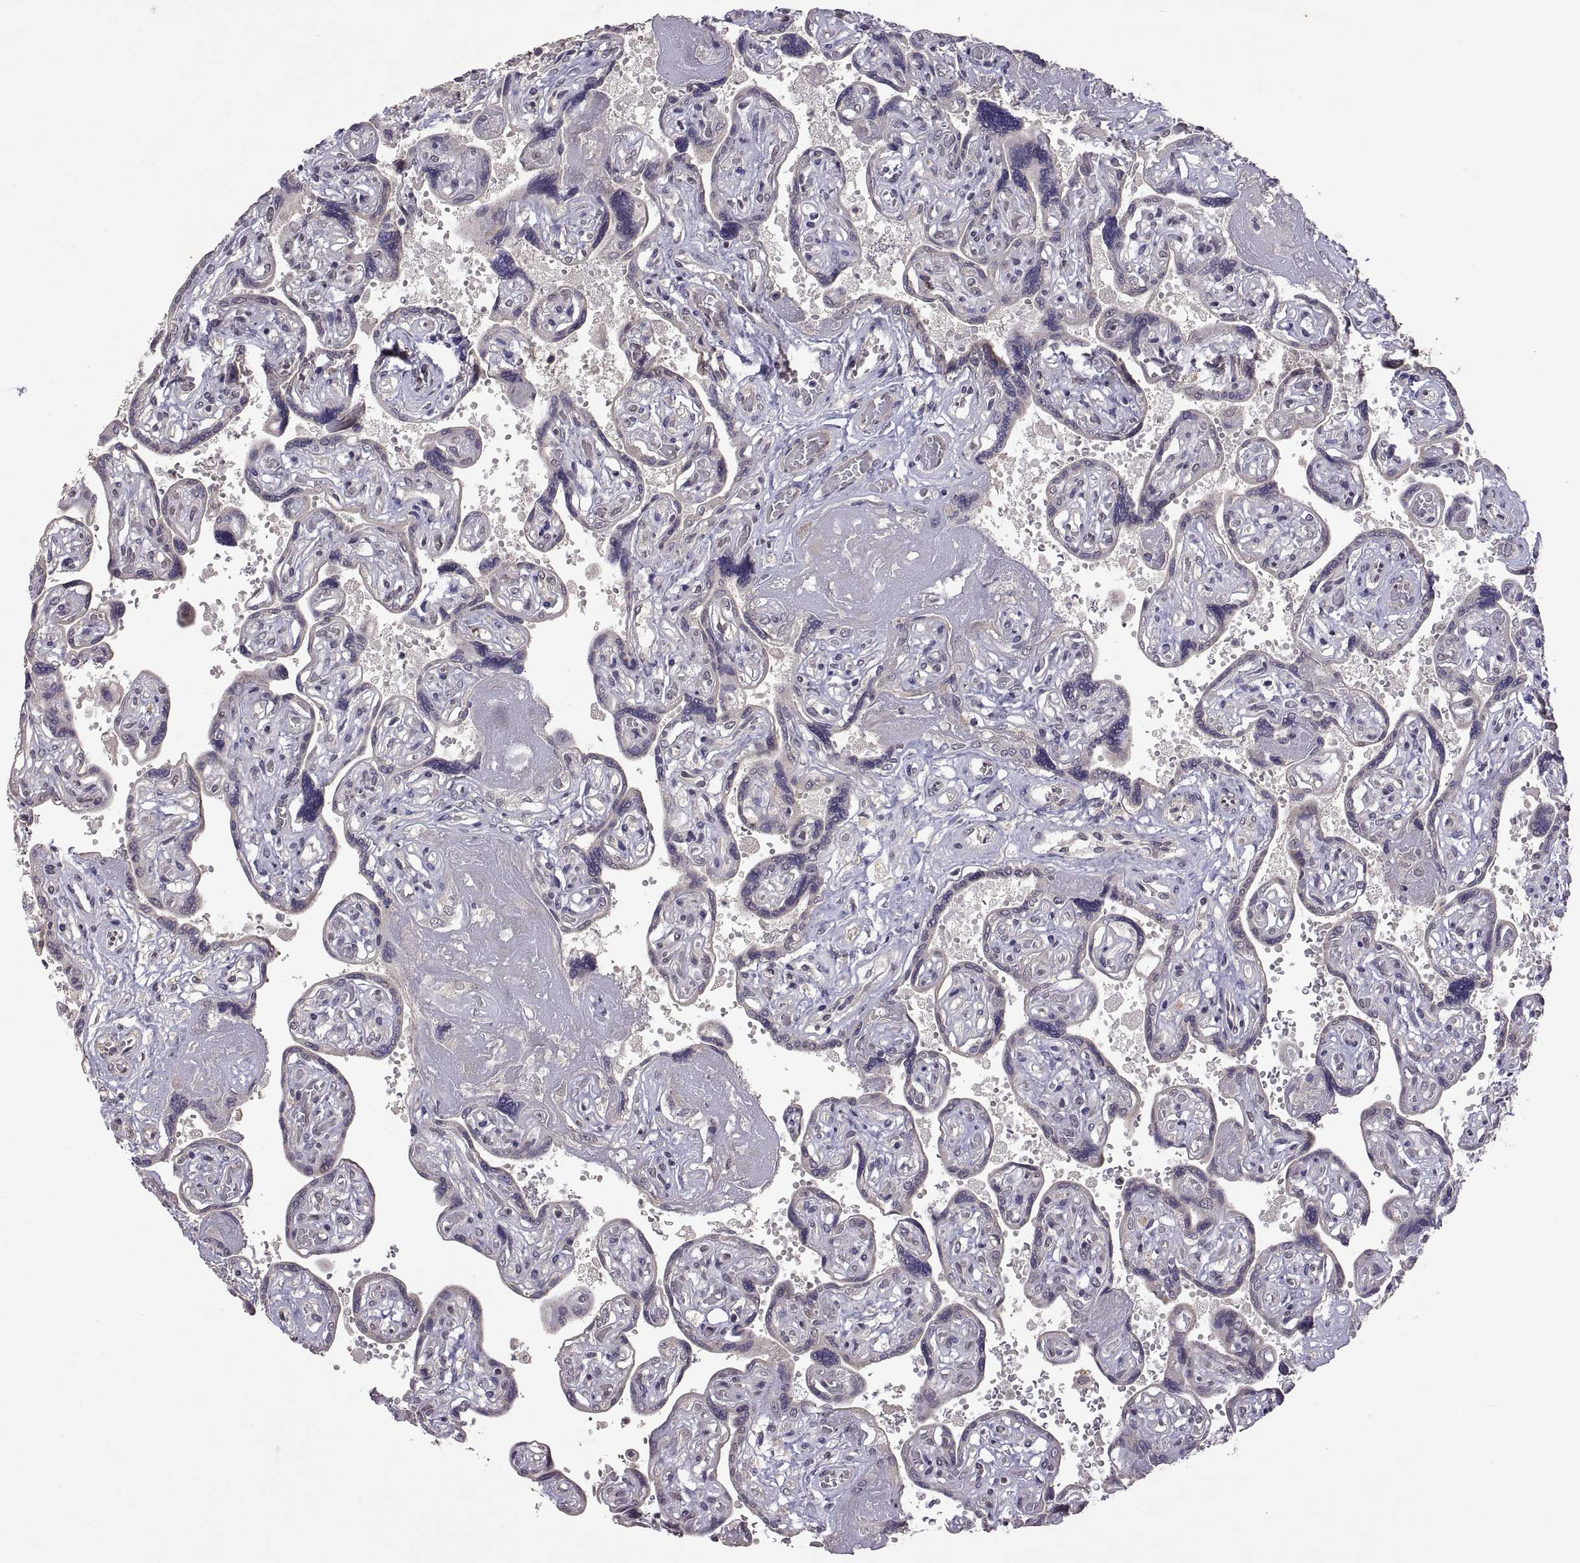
{"staining": {"intensity": "negative", "quantity": "none", "location": "none"}, "tissue": "placenta", "cell_type": "Decidual cells", "image_type": "normal", "snomed": [{"axis": "morphology", "description": "Normal tissue, NOS"}, {"axis": "topography", "description": "Placenta"}], "caption": "An immunohistochemistry (IHC) histopathology image of unremarkable placenta is shown. There is no staining in decidual cells of placenta. (Immunohistochemistry, brightfield microscopy, high magnification).", "gene": "LAMA1", "patient": {"sex": "female", "age": 32}}